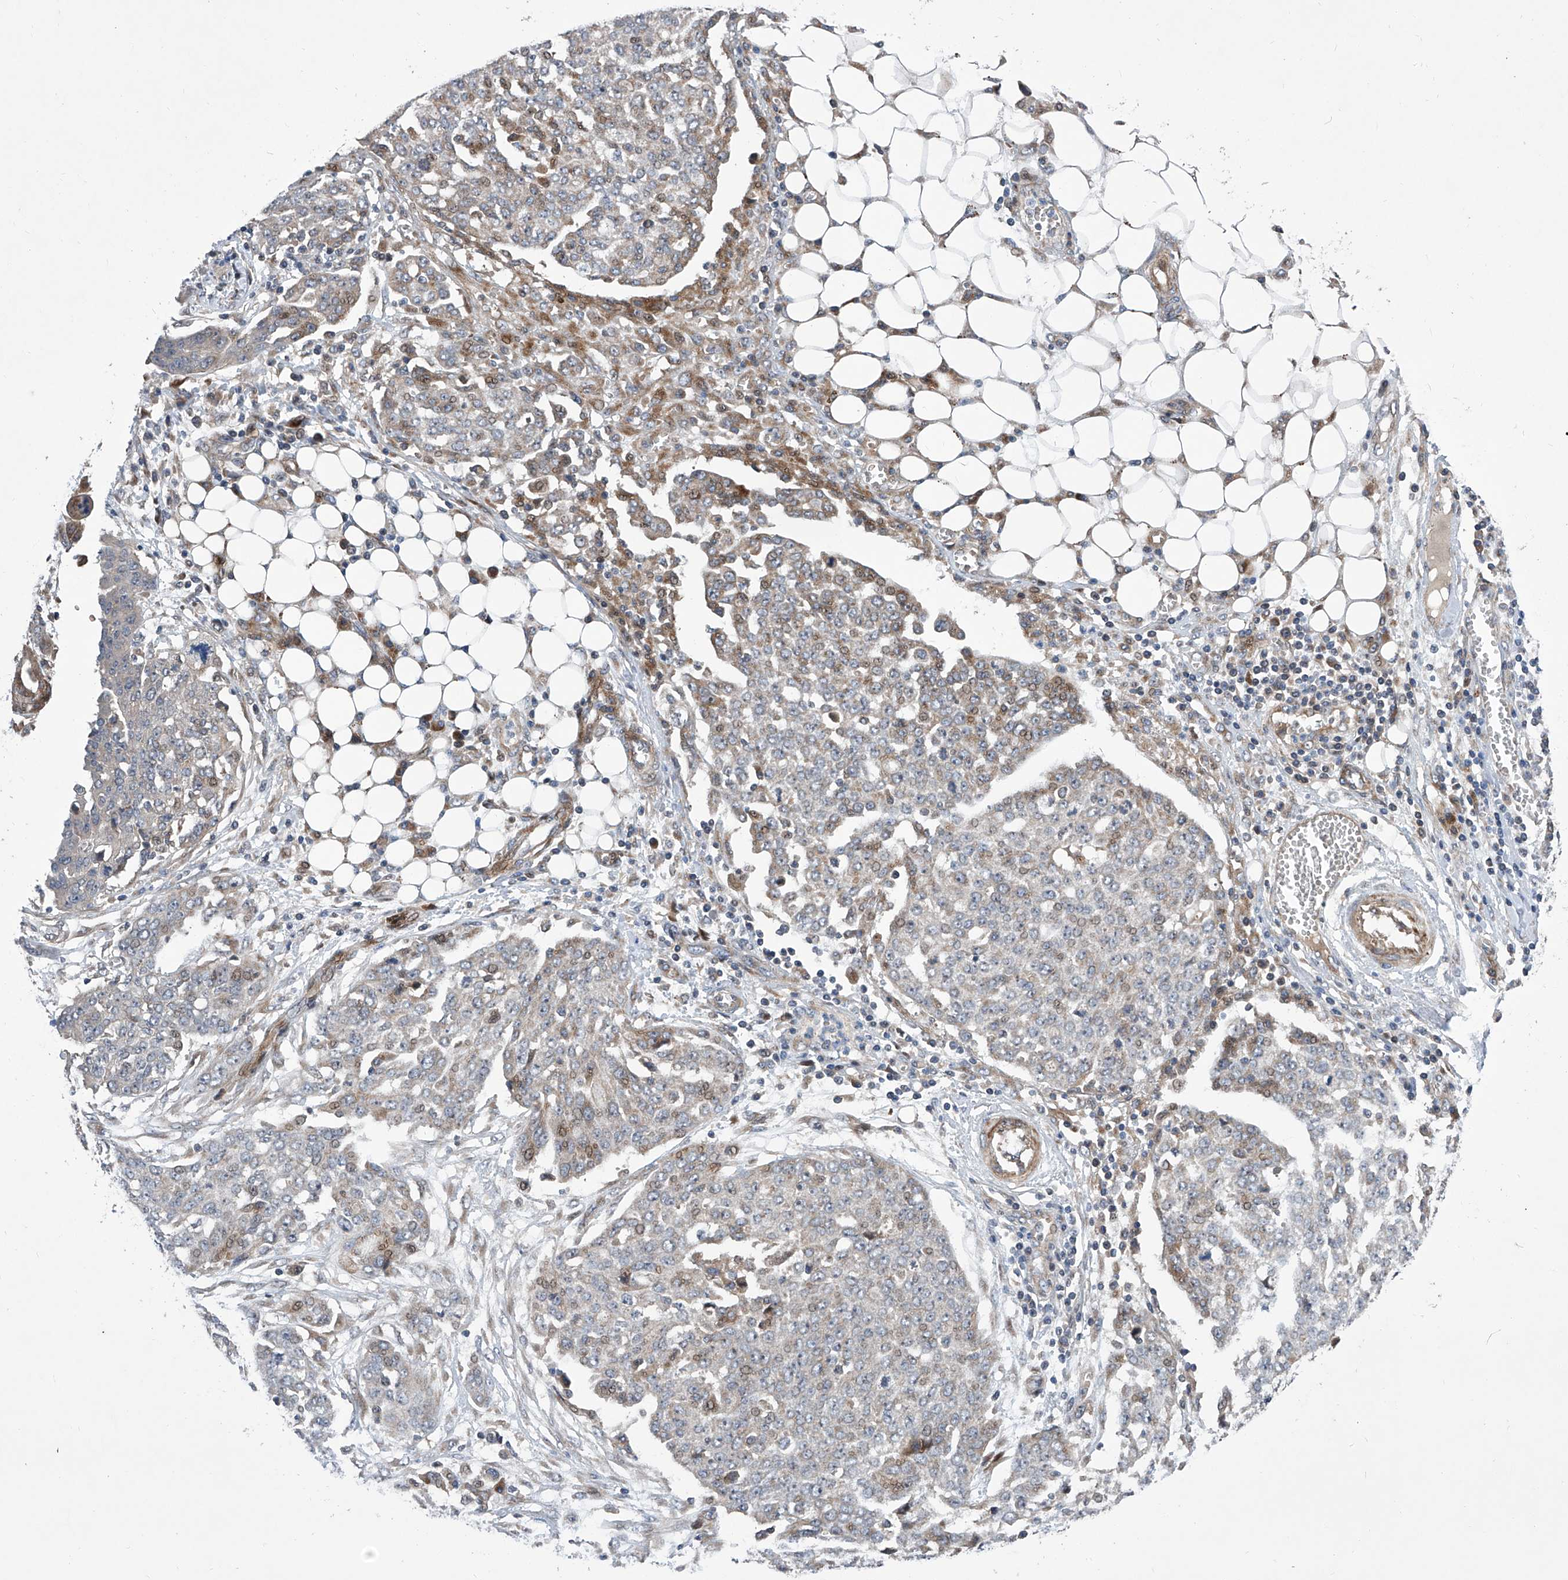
{"staining": {"intensity": "weak", "quantity": "<25%", "location": "nuclear"}, "tissue": "ovarian cancer", "cell_type": "Tumor cells", "image_type": "cancer", "snomed": [{"axis": "morphology", "description": "Cystadenocarcinoma, serous, NOS"}, {"axis": "topography", "description": "Soft tissue"}, {"axis": "topography", "description": "Ovary"}], "caption": "Tumor cells show no significant expression in ovarian cancer.", "gene": "USF3", "patient": {"sex": "female", "age": 57}}